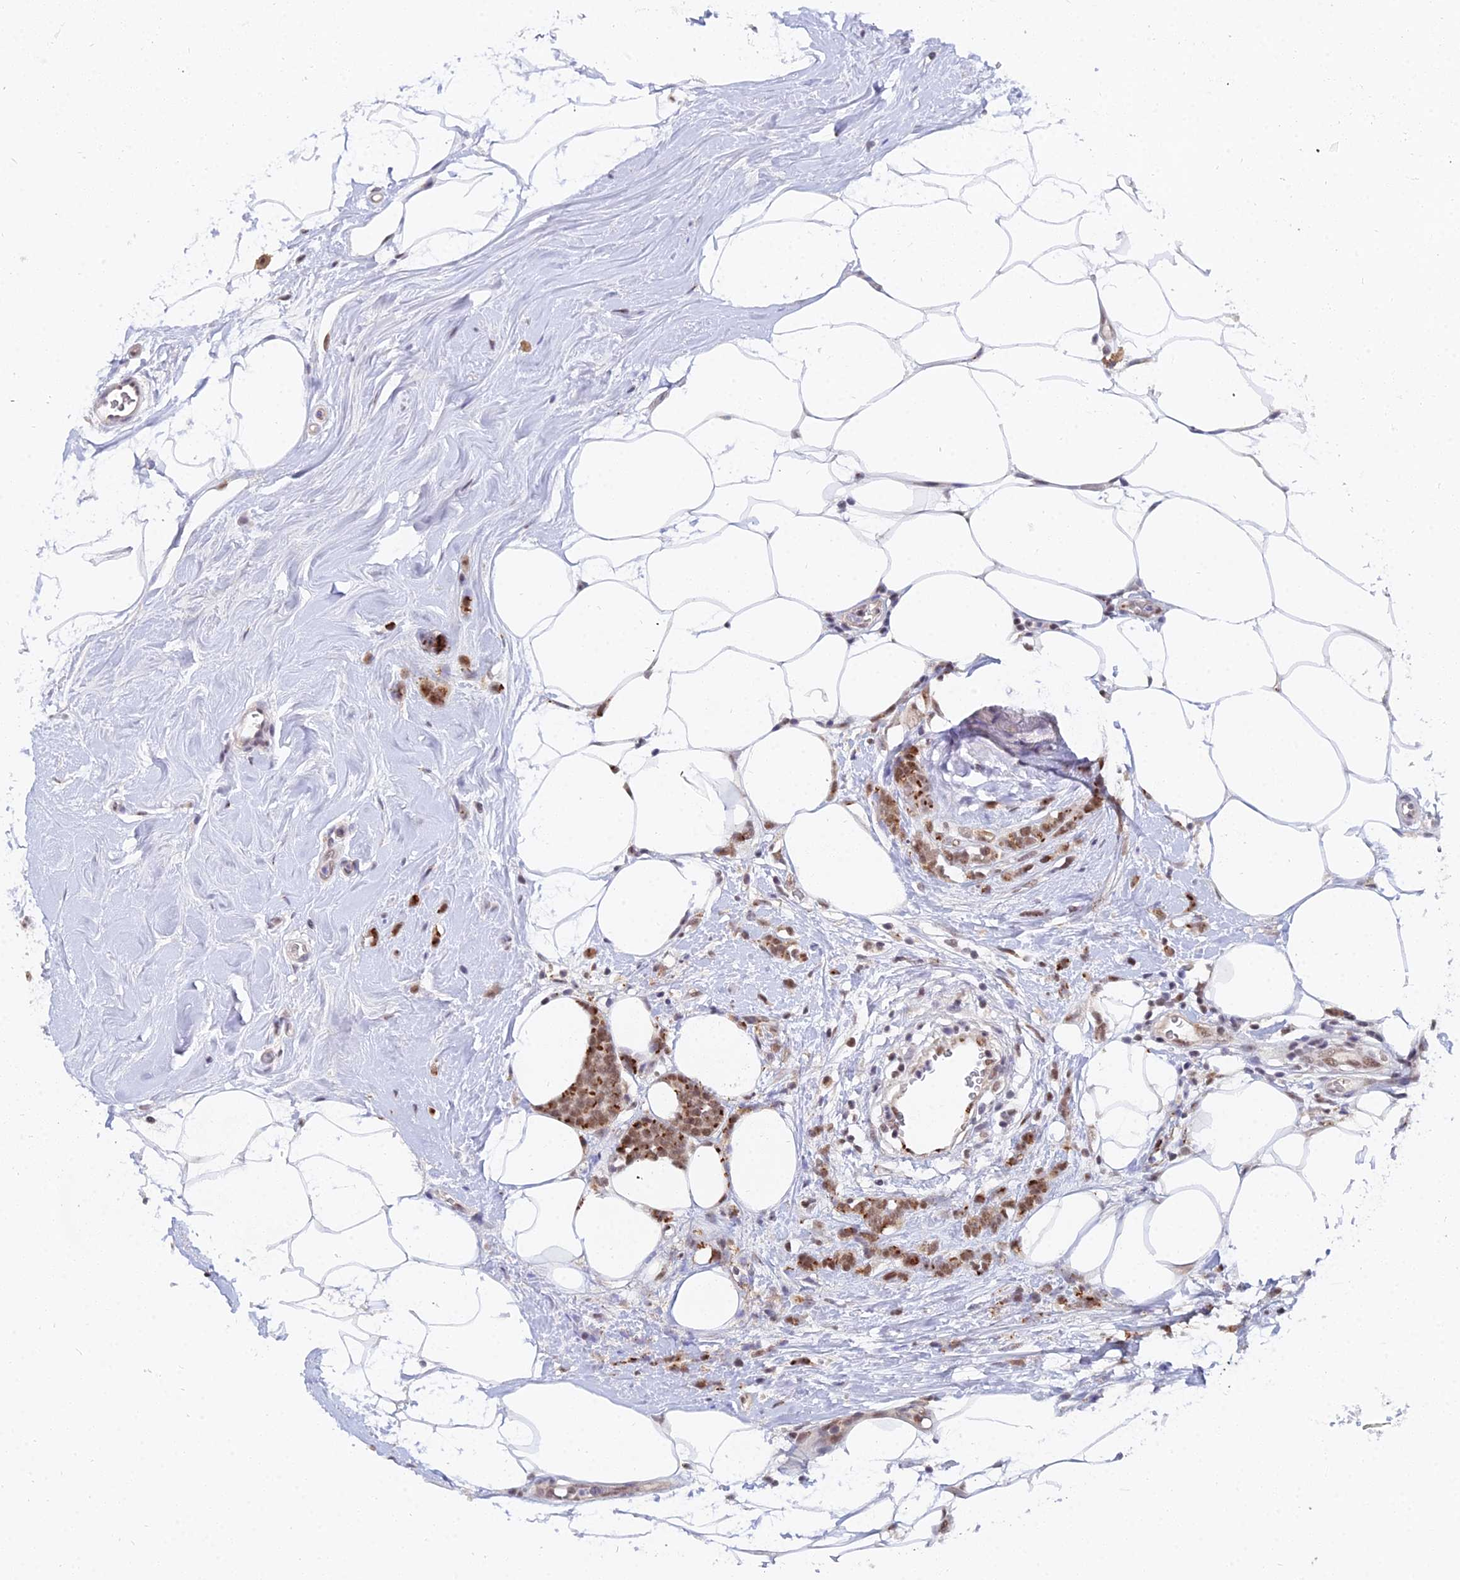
{"staining": {"intensity": "moderate", "quantity": ">75%", "location": "cytoplasmic/membranous,nuclear"}, "tissue": "breast cancer", "cell_type": "Tumor cells", "image_type": "cancer", "snomed": [{"axis": "morphology", "description": "Lobular carcinoma"}, {"axis": "topography", "description": "Breast"}], "caption": "A histopathology image of human breast lobular carcinoma stained for a protein reveals moderate cytoplasmic/membranous and nuclear brown staining in tumor cells.", "gene": "THOC3", "patient": {"sex": "female", "age": 58}}